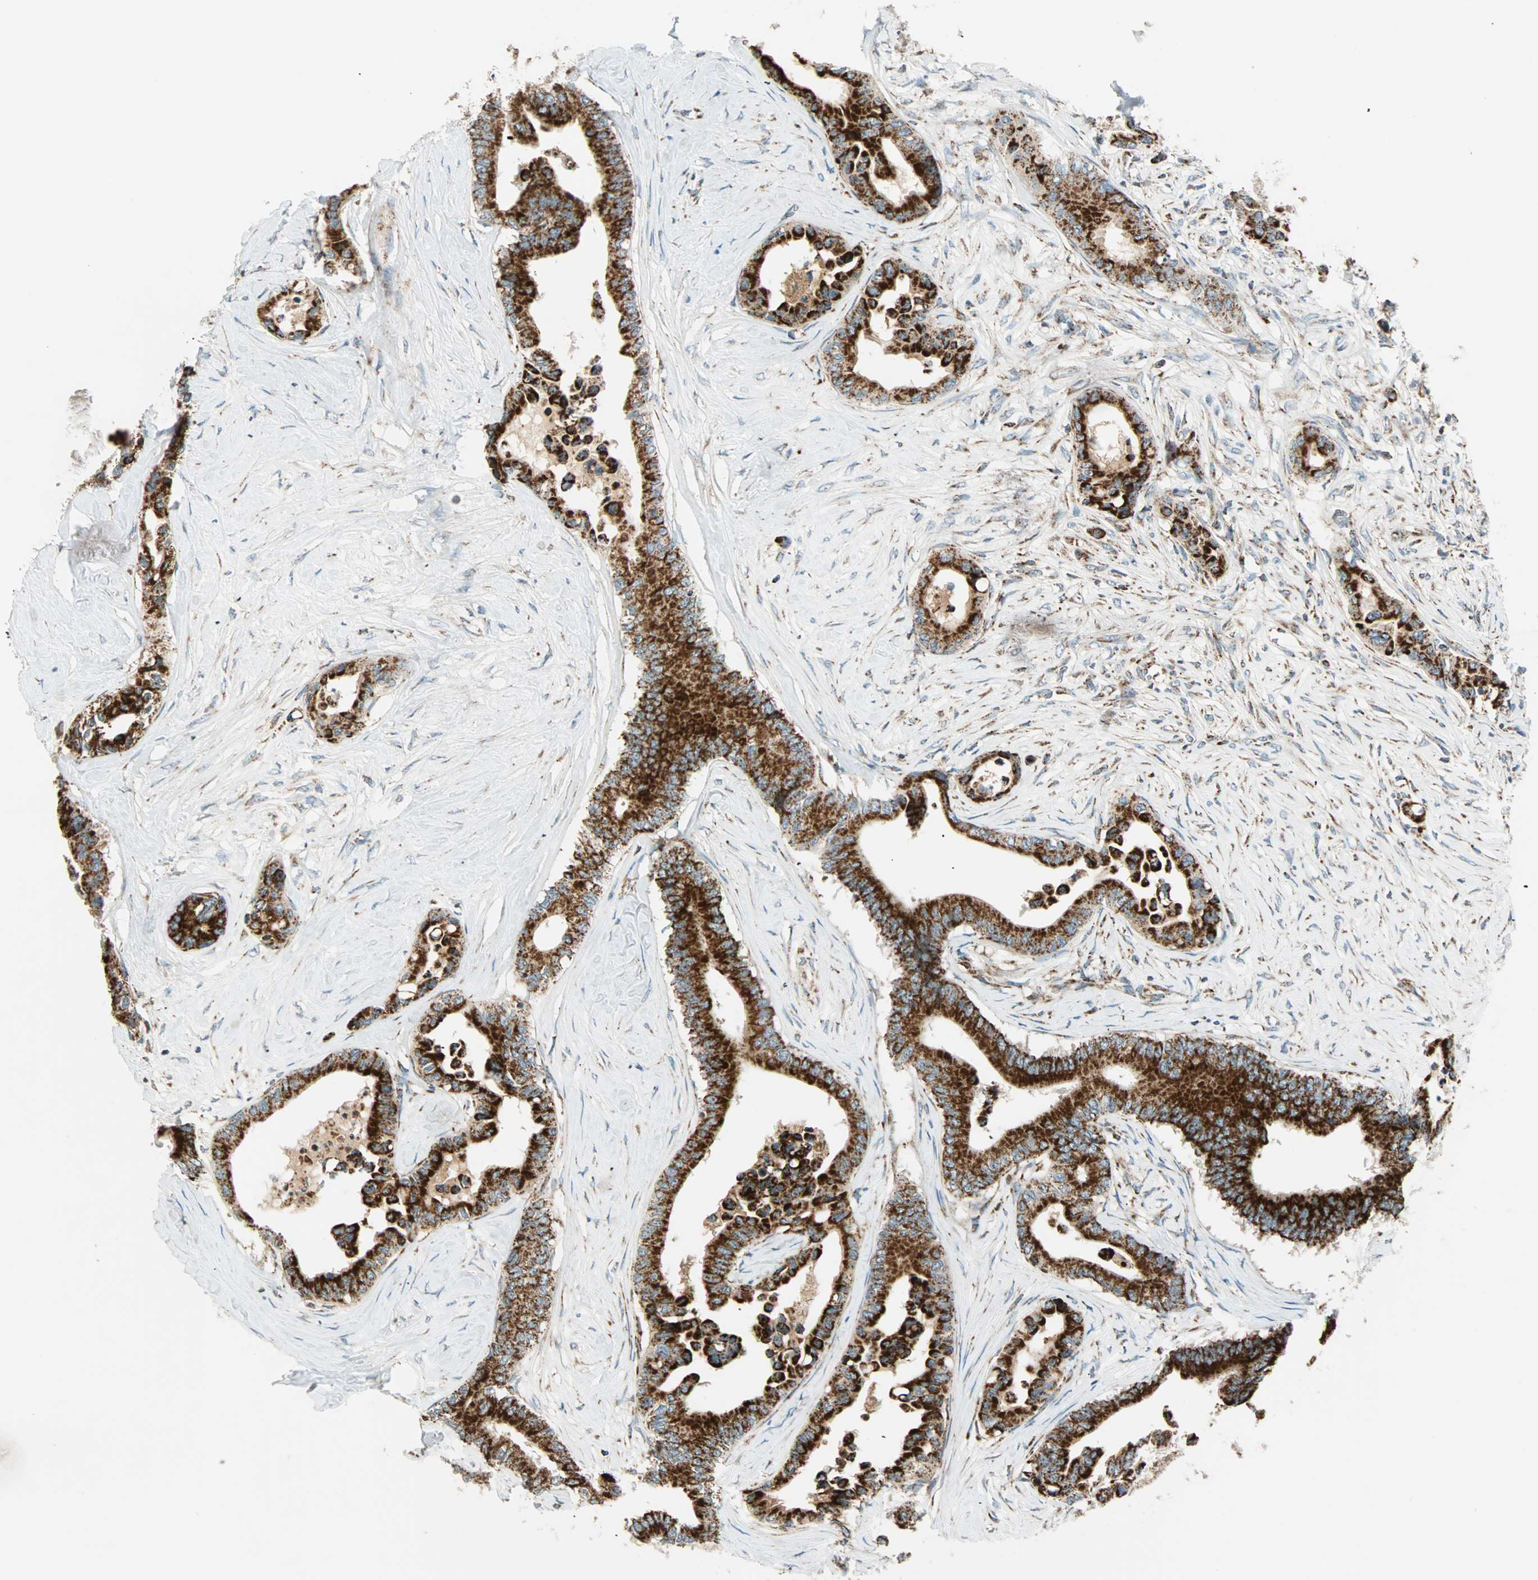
{"staining": {"intensity": "strong", "quantity": ">75%", "location": "cytoplasmic/membranous"}, "tissue": "colorectal cancer", "cell_type": "Tumor cells", "image_type": "cancer", "snomed": [{"axis": "morphology", "description": "Normal tissue, NOS"}, {"axis": "morphology", "description": "Adenocarcinoma, NOS"}, {"axis": "topography", "description": "Colon"}], "caption": "Strong cytoplasmic/membranous expression is present in about >75% of tumor cells in colorectal adenocarcinoma.", "gene": "SPRY4", "patient": {"sex": "male", "age": 82}}